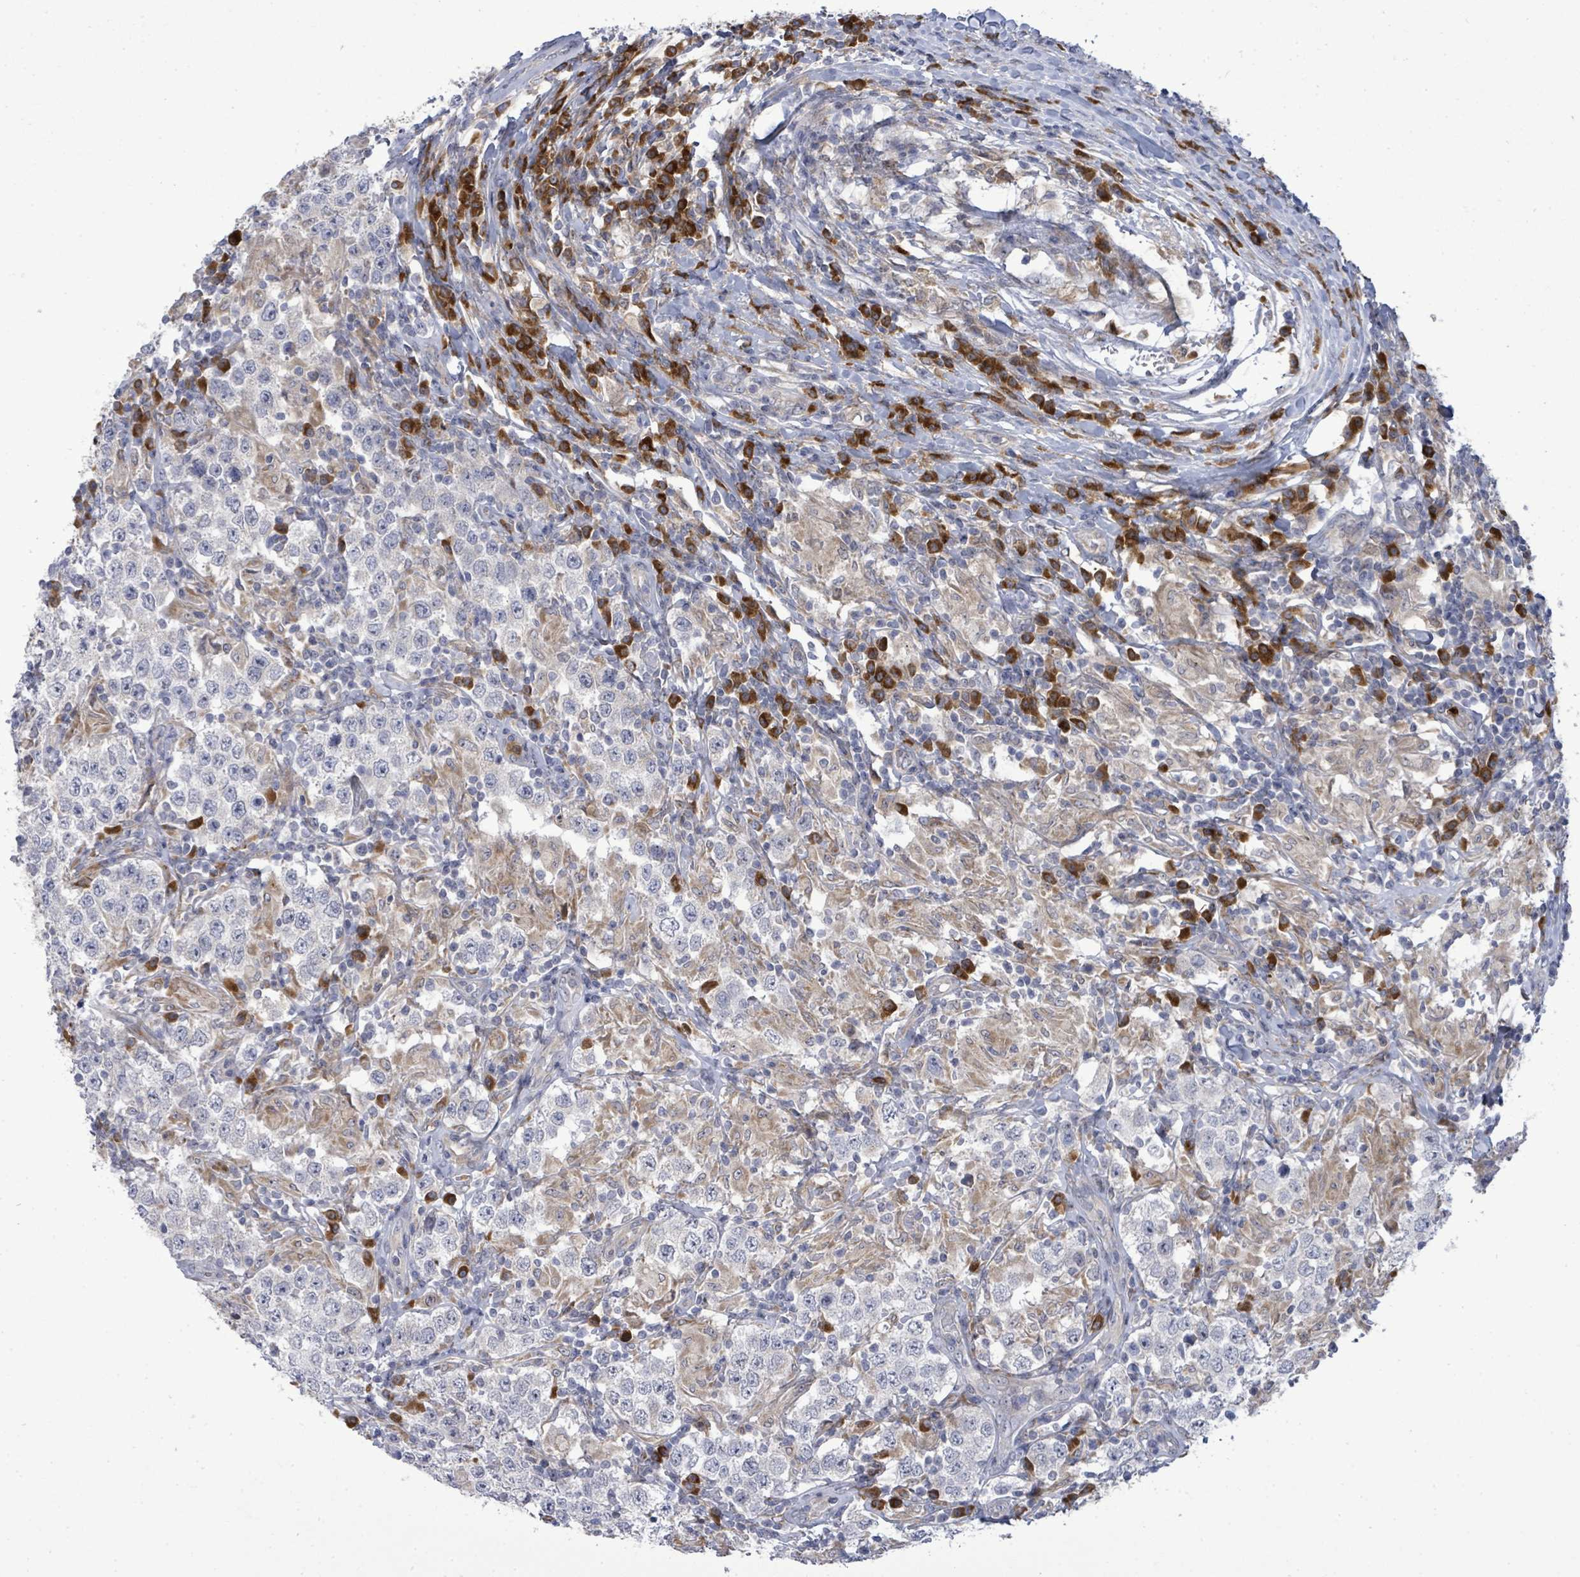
{"staining": {"intensity": "negative", "quantity": "none", "location": "none"}, "tissue": "testis cancer", "cell_type": "Tumor cells", "image_type": "cancer", "snomed": [{"axis": "morphology", "description": "Seminoma, NOS"}, {"axis": "morphology", "description": "Carcinoma, Embryonal, NOS"}, {"axis": "topography", "description": "Testis"}], "caption": "This photomicrograph is of testis cancer (seminoma) stained with immunohistochemistry (IHC) to label a protein in brown with the nuclei are counter-stained blue. There is no expression in tumor cells. (DAB (3,3'-diaminobenzidine) IHC visualized using brightfield microscopy, high magnification).", "gene": "SAR1A", "patient": {"sex": "male", "age": 41}}